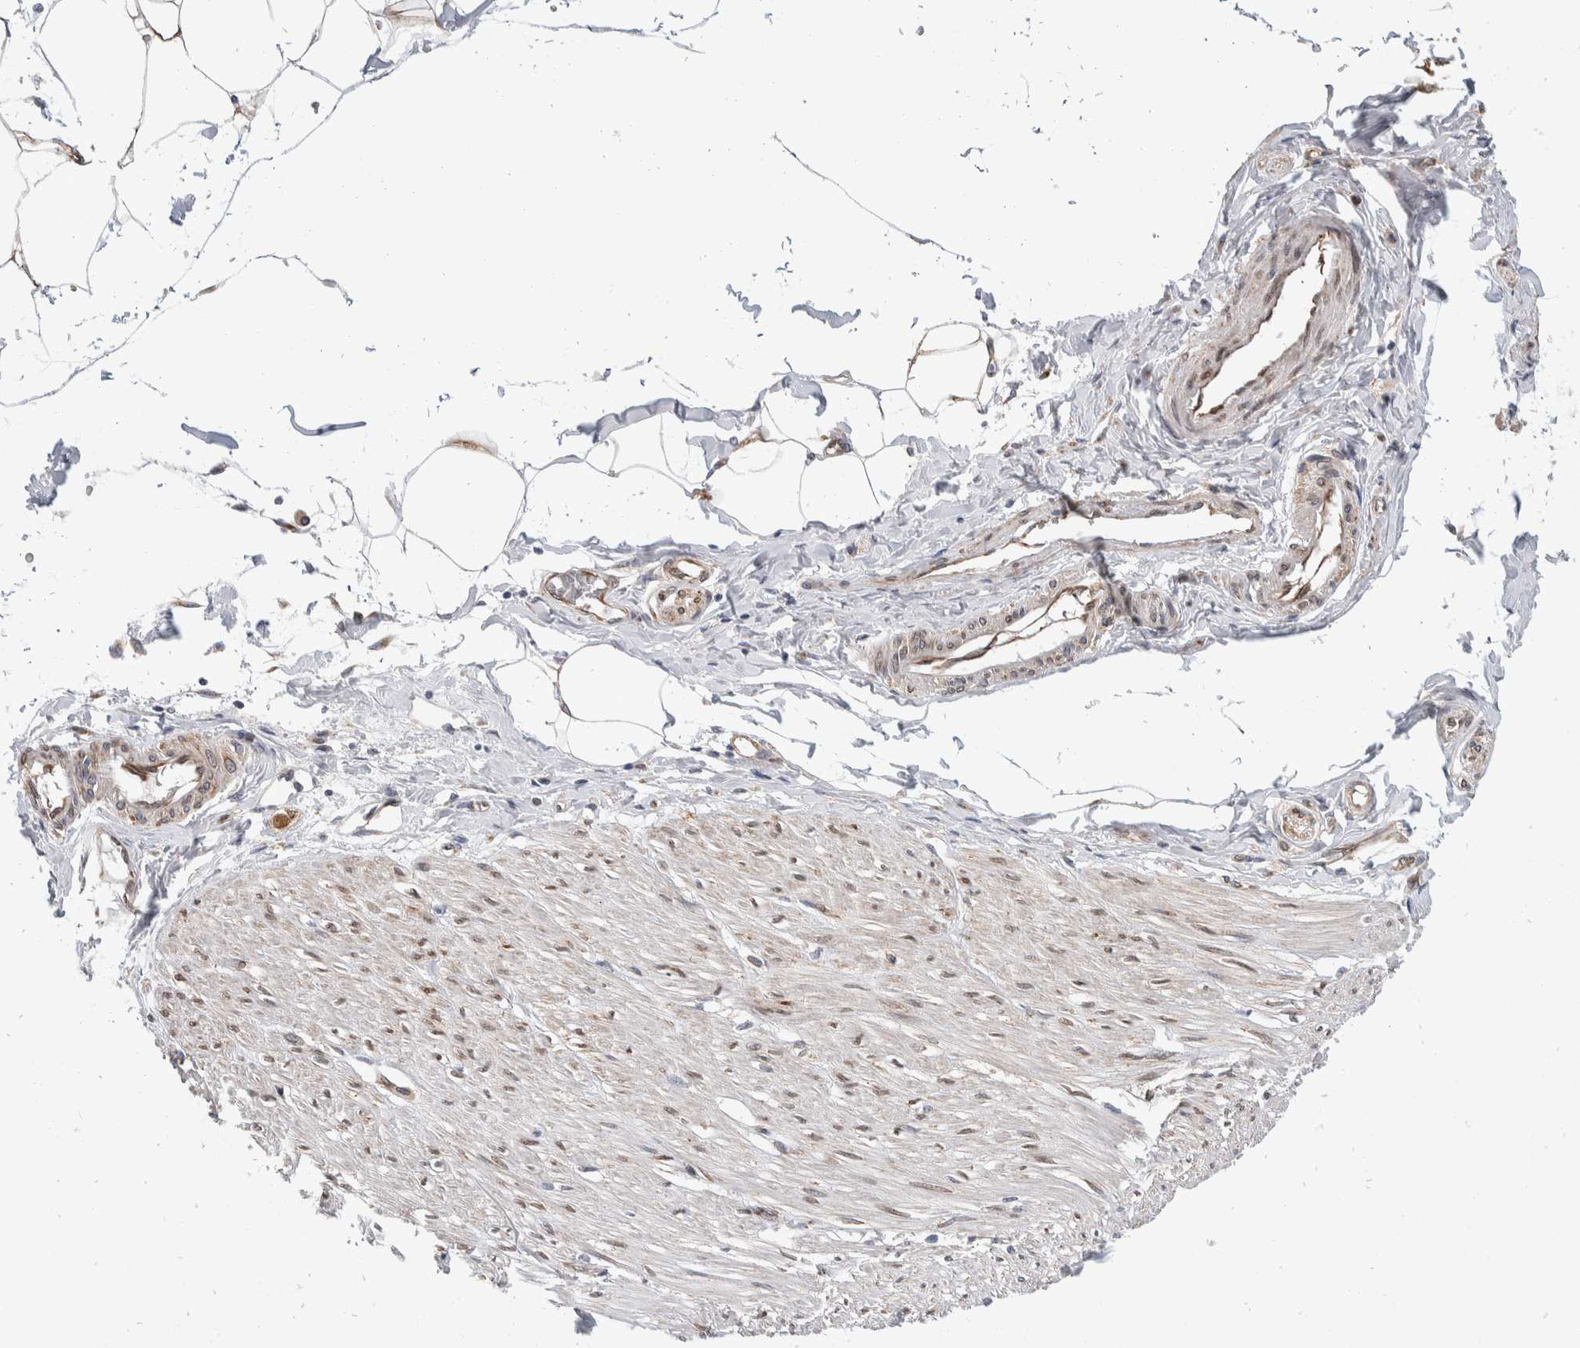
{"staining": {"intensity": "negative", "quantity": "none", "location": "none"}, "tissue": "adipose tissue", "cell_type": "Adipocytes", "image_type": "normal", "snomed": [{"axis": "morphology", "description": "Normal tissue, NOS"}, {"axis": "morphology", "description": "Adenocarcinoma, NOS"}, {"axis": "topography", "description": "Colon"}, {"axis": "topography", "description": "Peripheral nerve tissue"}], "caption": "A micrograph of human adipose tissue is negative for staining in adipocytes. (DAB immunohistochemistry (IHC) visualized using brightfield microscopy, high magnification).", "gene": "TMEM245", "patient": {"sex": "male", "age": 14}}